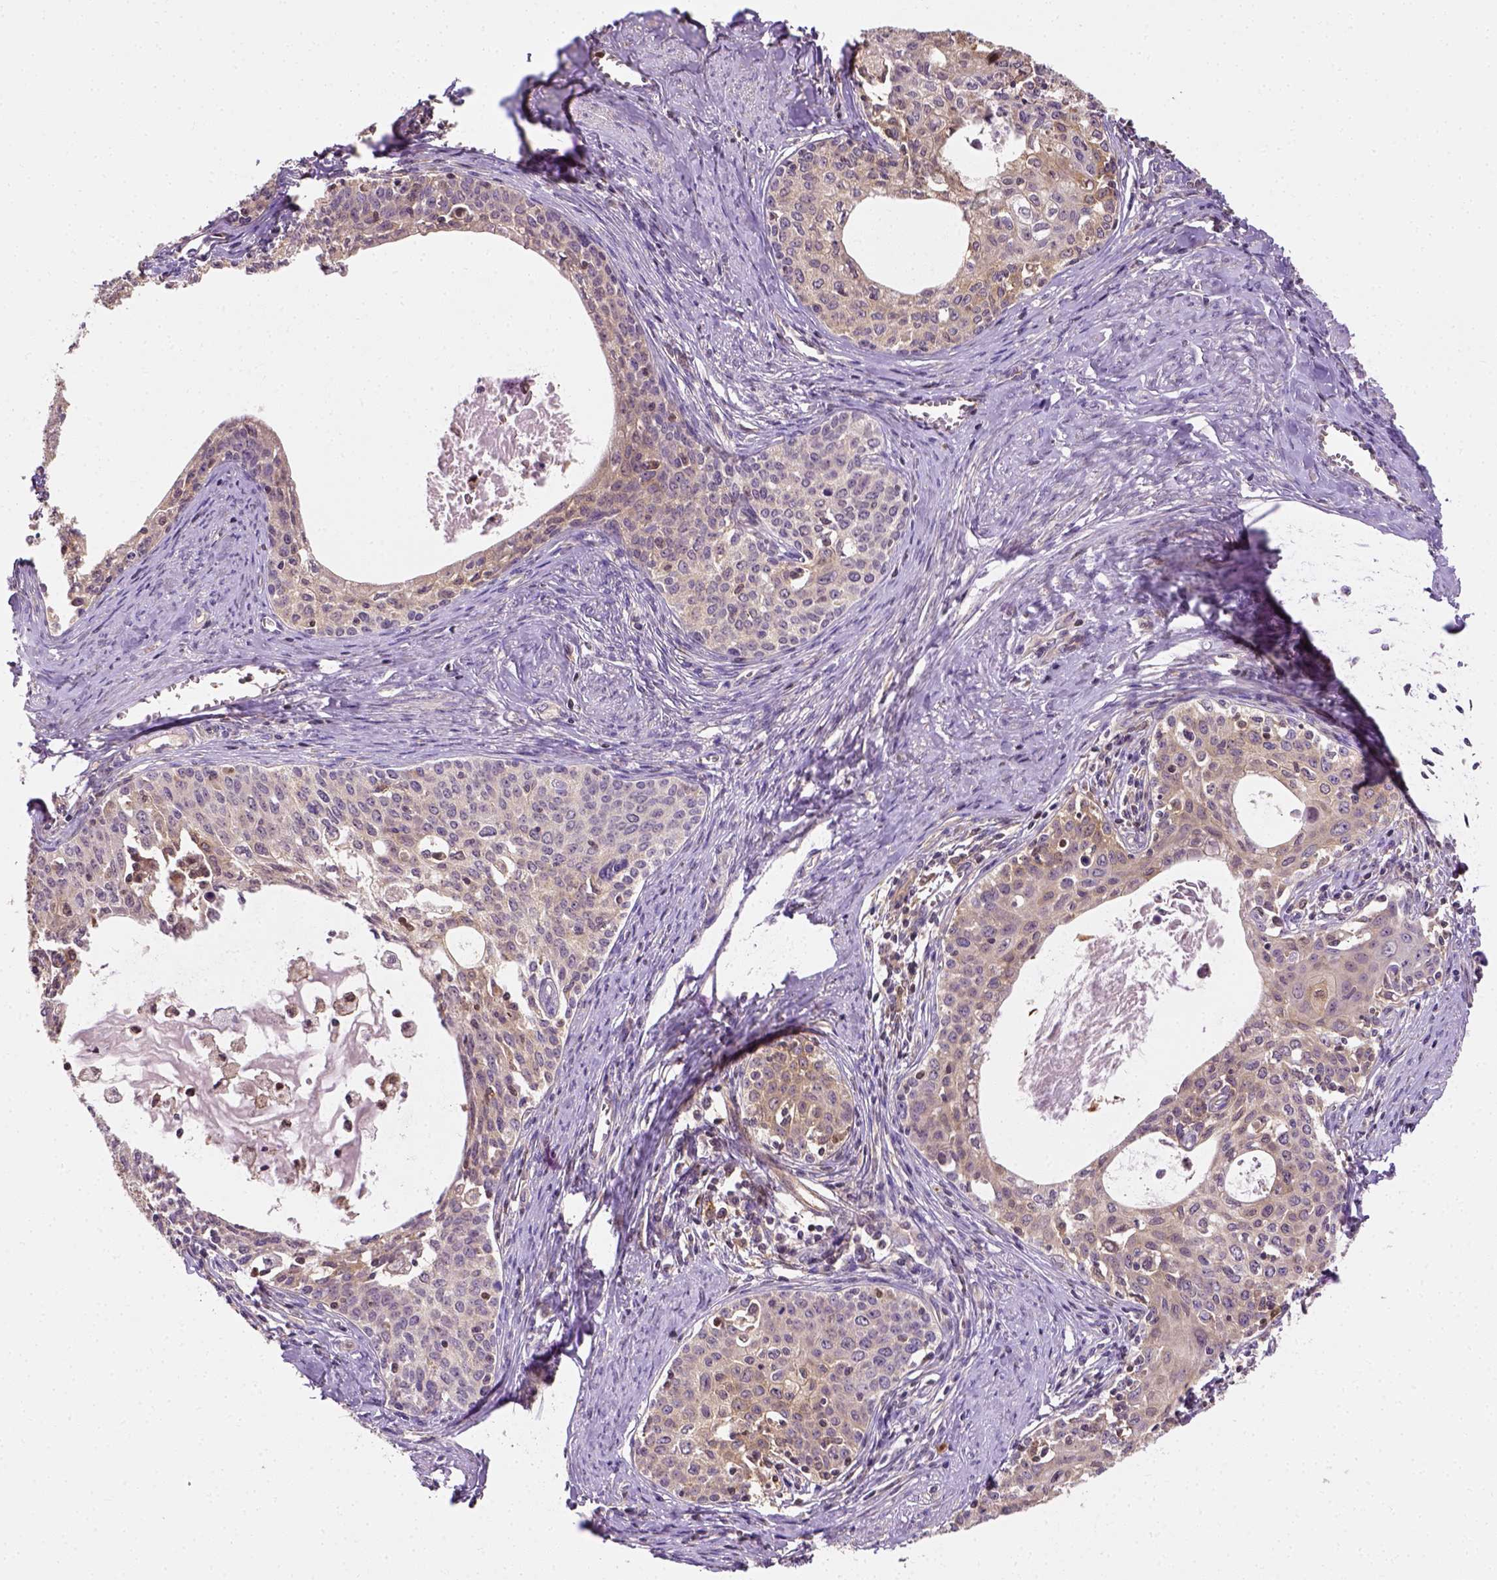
{"staining": {"intensity": "weak", "quantity": ">75%", "location": "cytoplasmic/membranous"}, "tissue": "cervical cancer", "cell_type": "Tumor cells", "image_type": "cancer", "snomed": [{"axis": "morphology", "description": "Squamous cell carcinoma, NOS"}, {"axis": "morphology", "description": "Adenocarcinoma, NOS"}, {"axis": "topography", "description": "Cervix"}], "caption": "Protein analysis of cervical cancer tissue demonstrates weak cytoplasmic/membranous expression in about >75% of tumor cells.", "gene": "MATK", "patient": {"sex": "female", "age": 52}}